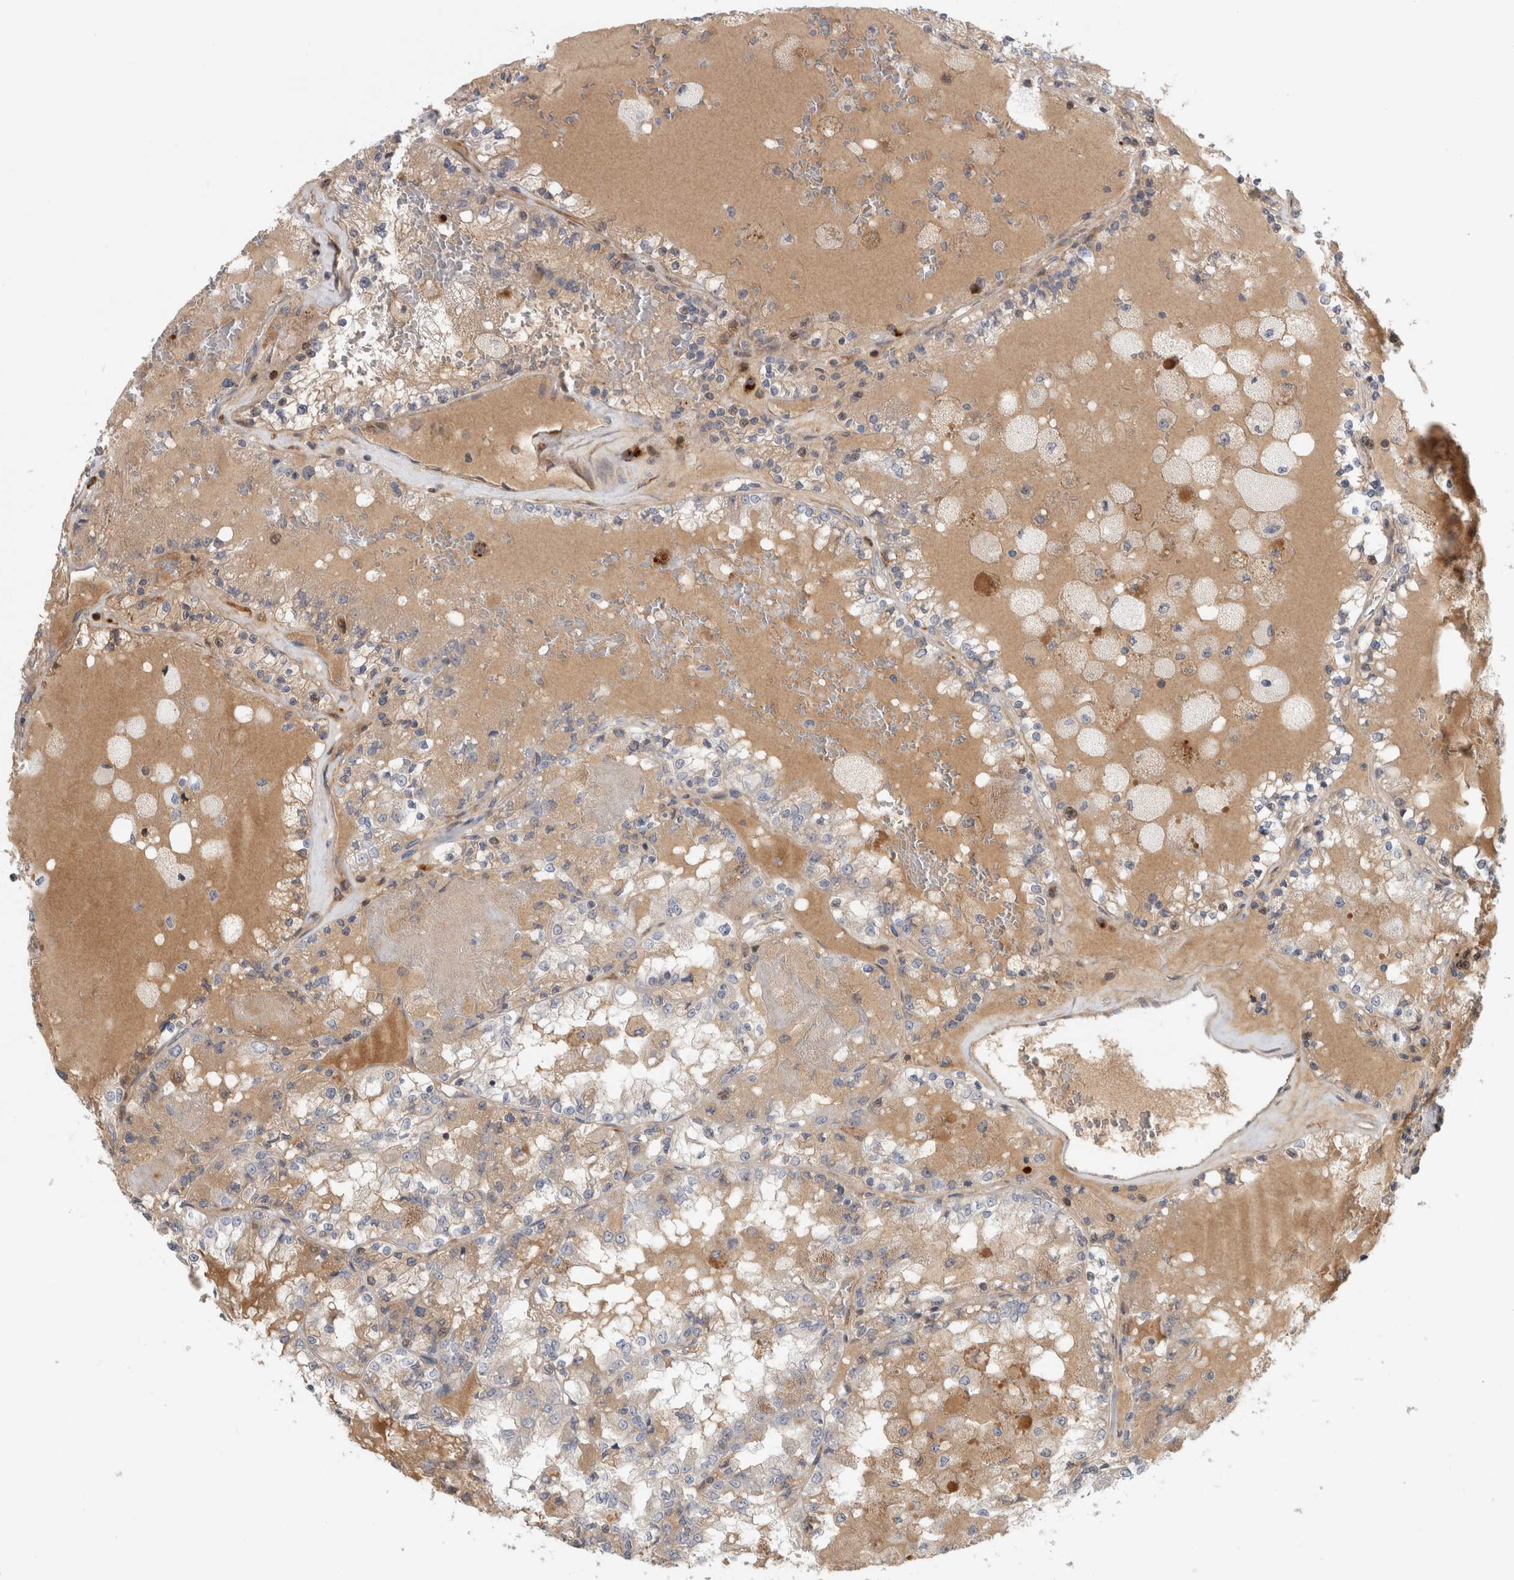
{"staining": {"intensity": "weak", "quantity": "25%-75%", "location": "cytoplasmic/membranous"}, "tissue": "renal cancer", "cell_type": "Tumor cells", "image_type": "cancer", "snomed": [{"axis": "morphology", "description": "Adenocarcinoma, NOS"}, {"axis": "topography", "description": "Kidney"}], "caption": "Renal cancer (adenocarcinoma) stained with immunohistochemistry reveals weak cytoplasmic/membranous staining in approximately 25%-75% of tumor cells.", "gene": "RBM48", "patient": {"sex": "female", "age": 56}}